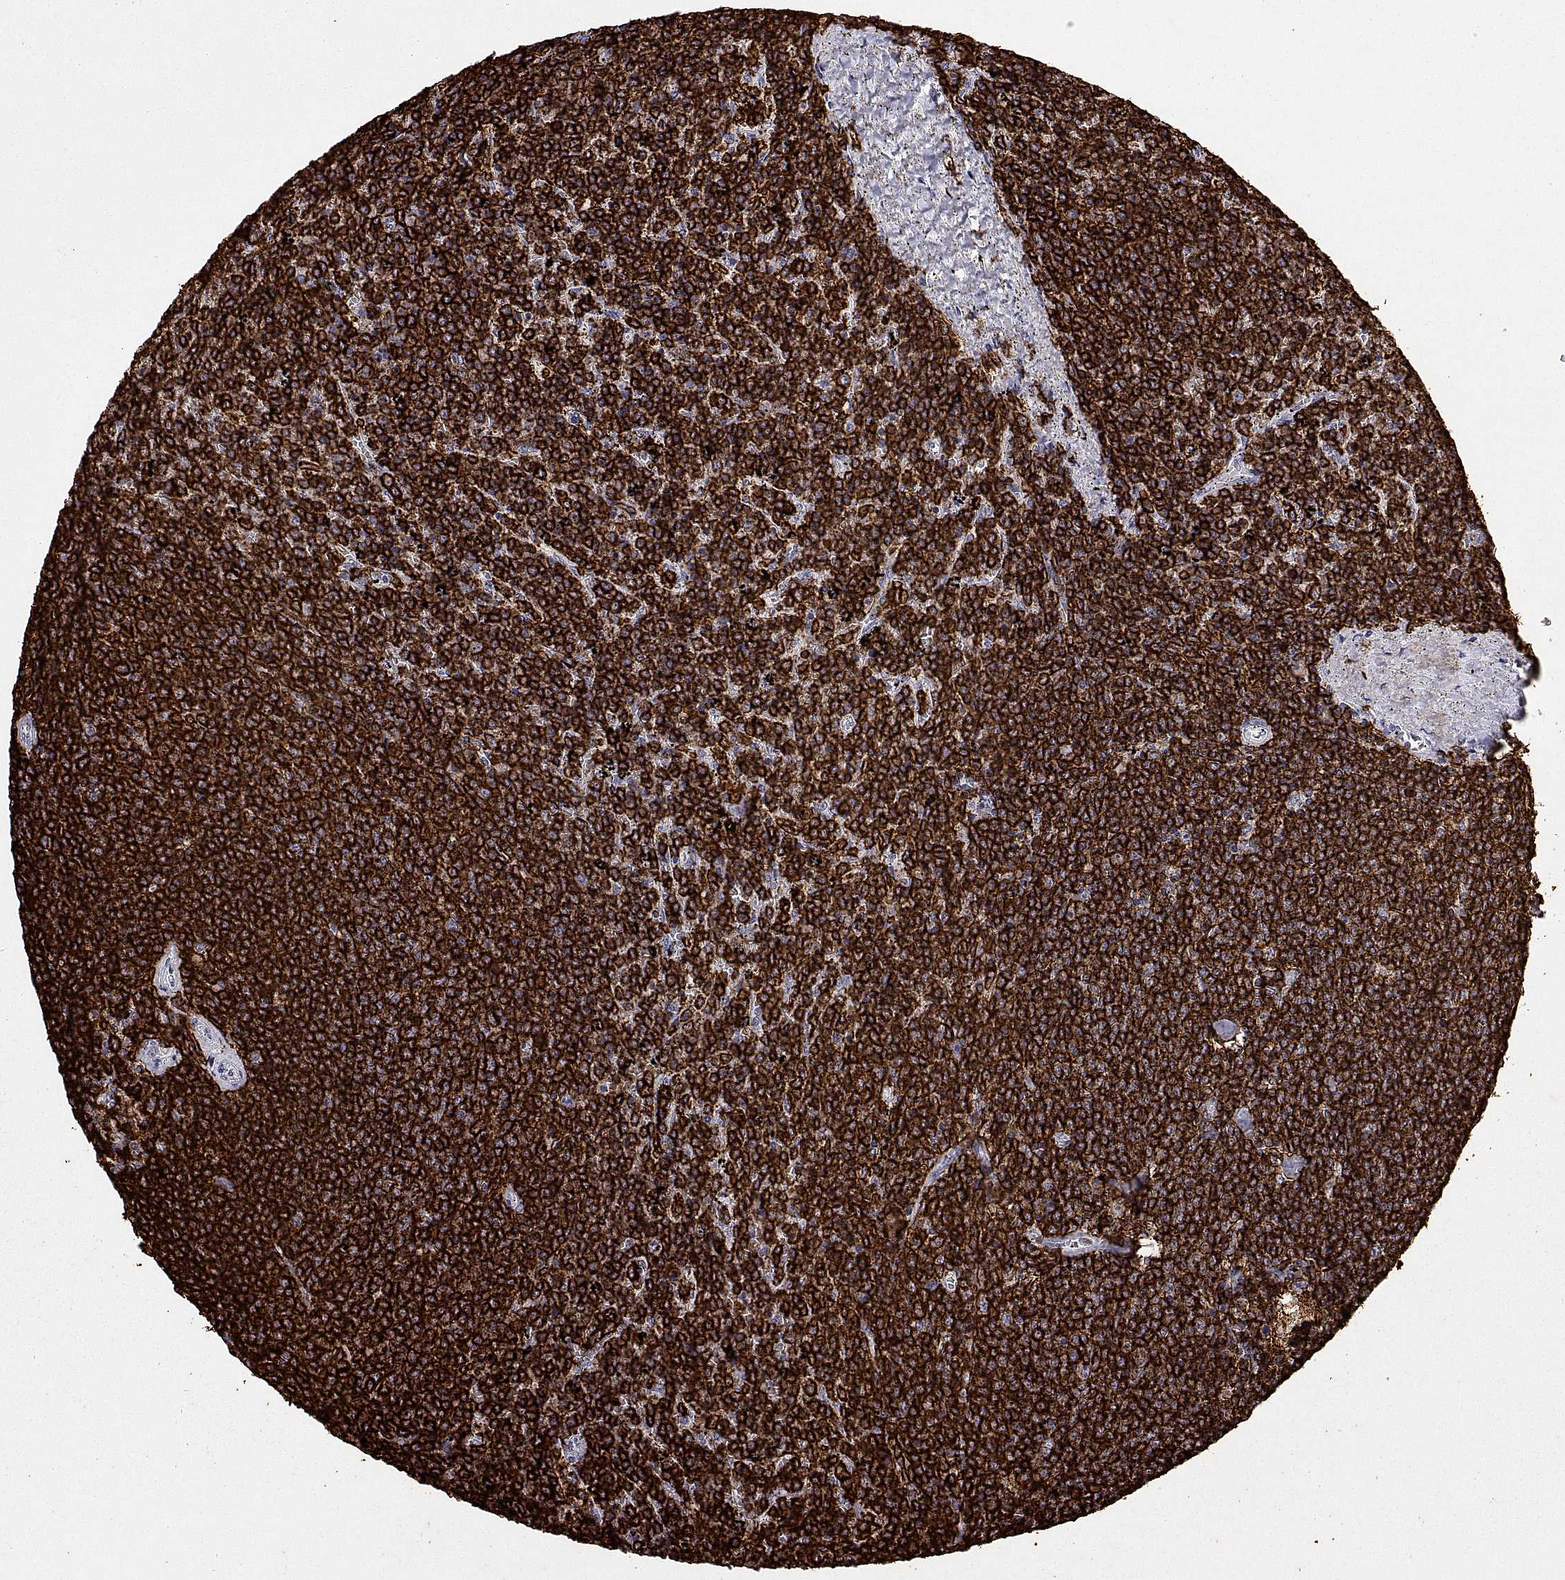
{"staining": {"intensity": "strong", "quantity": ">75%", "location": "cytoplasmic/membranous"}, "tissue": "lymphoma", "cell_type": "Tumor cells", "image_type": "cancer", "snomed": [{"axis": "morphology", "description": "Malignant lymphoma, non-Hodgkin's type, Low grade"}, {"axis": "topography", "description": "Spleen"}], "caption": "Lymphoma stained with DAB (3,3'-diaminobenzidine) immunohistochemistry (IHC) displays high levels of strong cytoplasmic/membranous positivity in approximately >75% of tumor cells.", "gene": "MS4A1", "patient": {"sex": "female", "age": 77}}